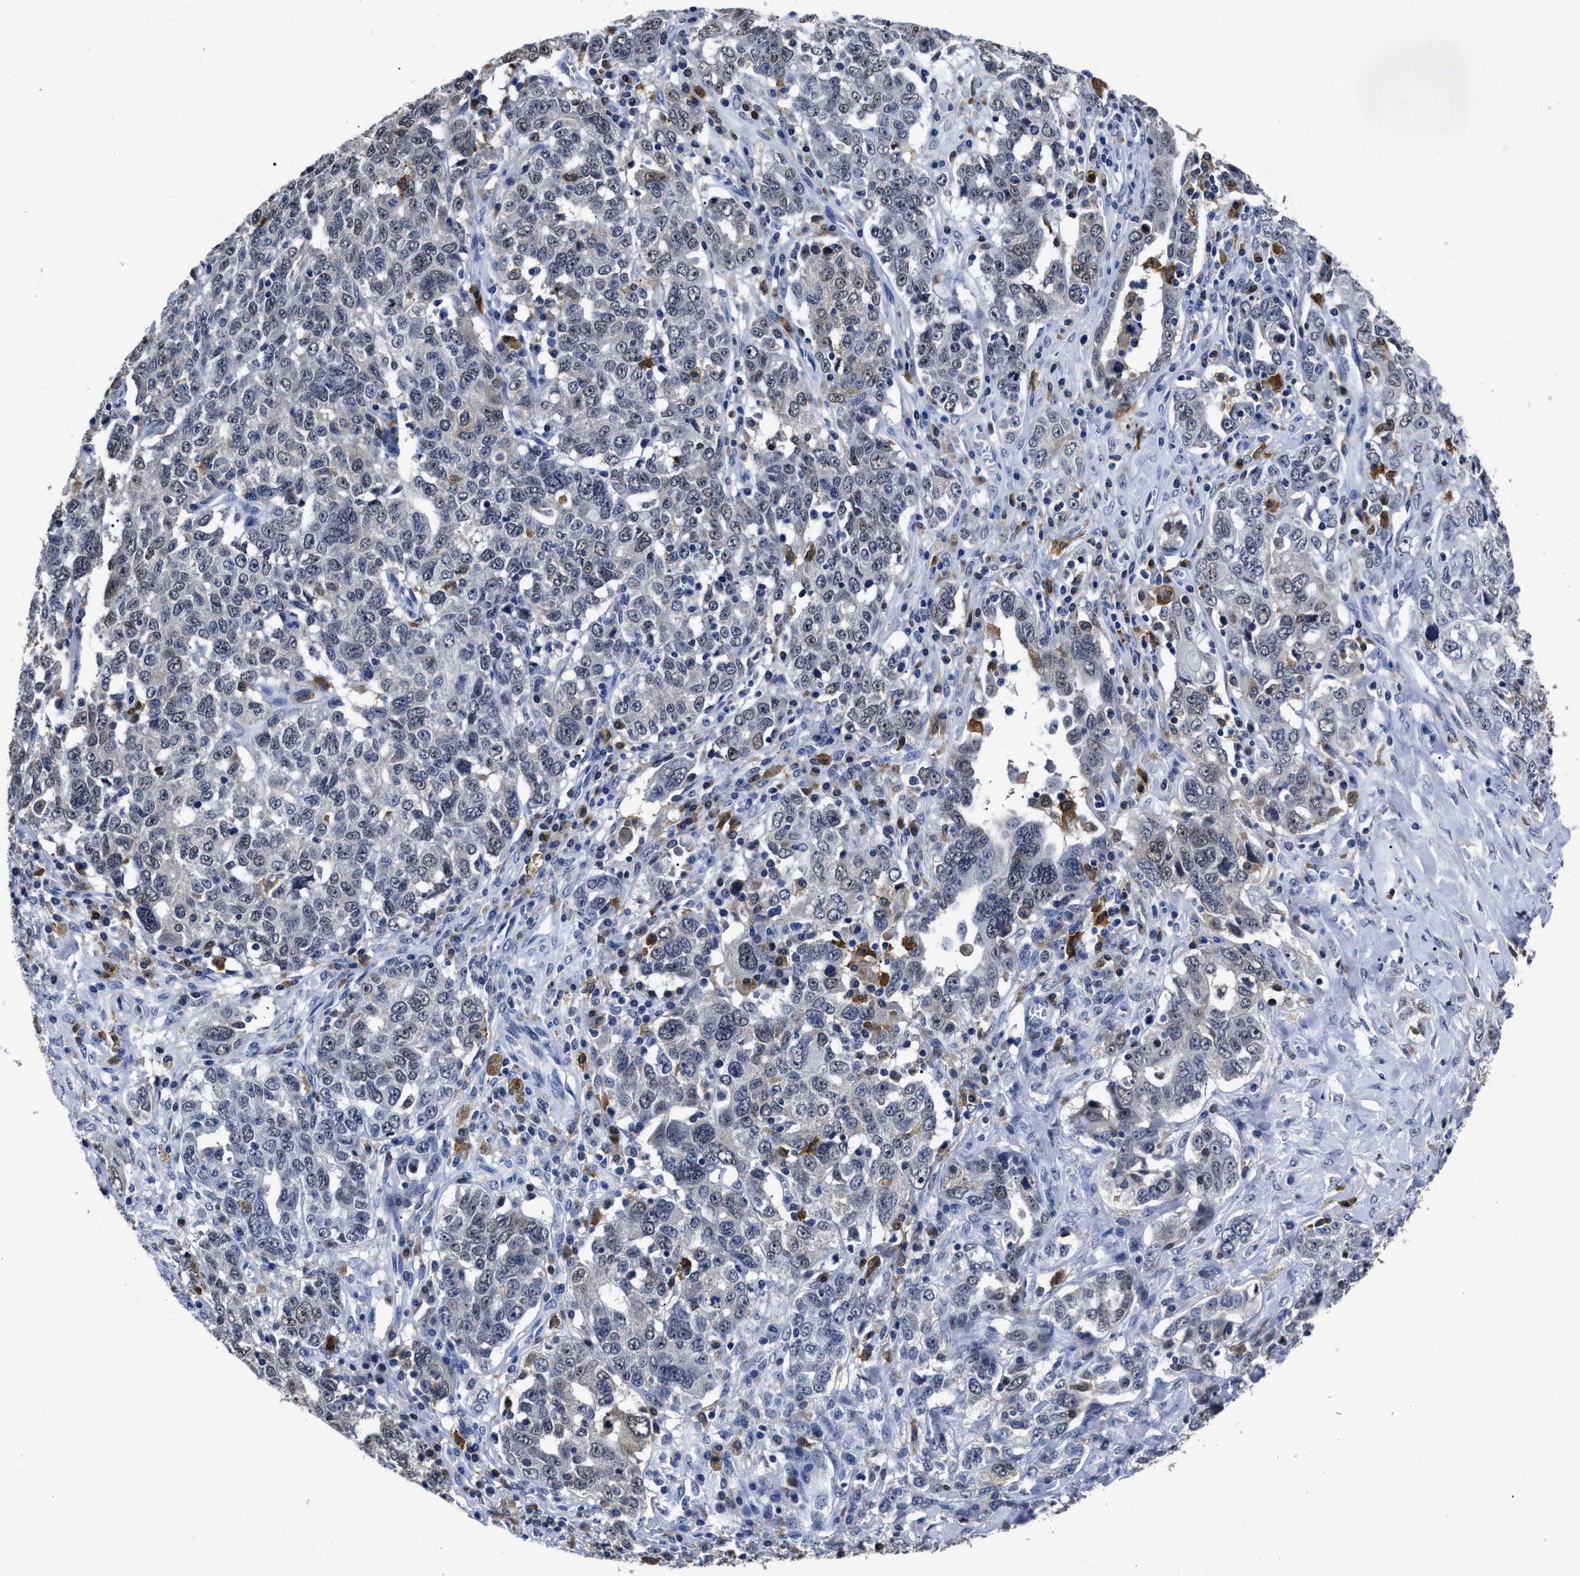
{"staining": {"intensity": "negative", "quantity": "none", "location": "none"}, "tissue": "ovarian cancer", "cell_type": "Tumor cells", "image_type": "cancer", "snomed": [{"axis": "morphology", "description": "Carcinoma, endometroid"}, {"axis": "topography", "description": "Ovary"}], "caption": "Tumor cells show no significant protein staining in ovarian cancer (endometroid carcinoma). Nuclei are stained in blue.", "gene": "PRPF4B", "patient": {"sex": "female", "age": 62}}